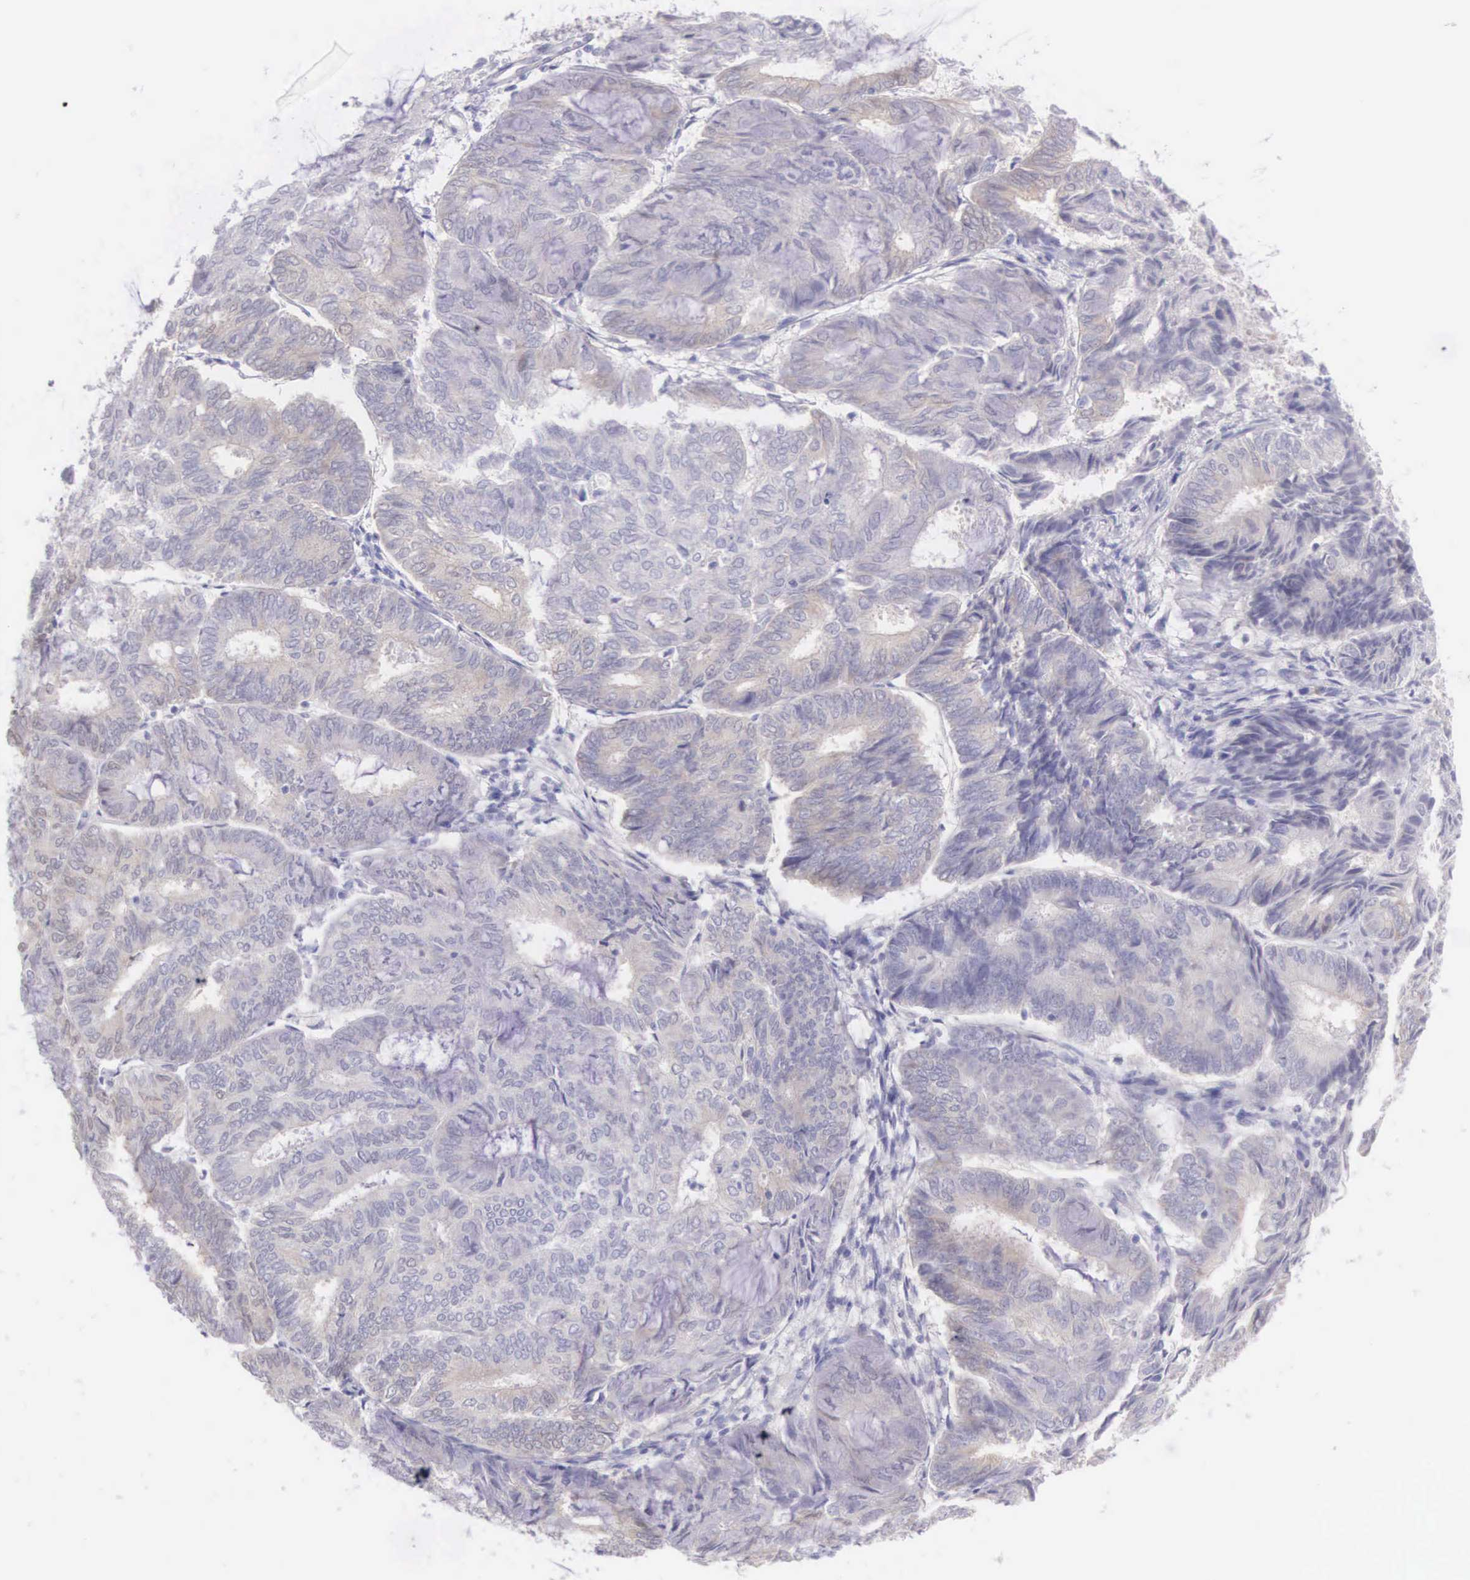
{"staining": {"intensity": "weak", "quantity": ">75%", "location": "cytoplasmic/membranous"}, "tissue": "endometrial cancer", "cell_type": "Tumor cells", "image_type": "cancer", "snomed": [{"axis": "morphology", "description": "Adenocarcinoma, NOS"}, {"axis": "topography", "description": "Endometrium"}], "caption": "This image shows immunohistochemistry staining of human adenocarcinoma (endometrial), with low weak cytoplasmic/membranous positivity in approximately >75% of tumor cells.", "gene": "ARFGAP3", "patient": {"sex": "female", "age": 59}}